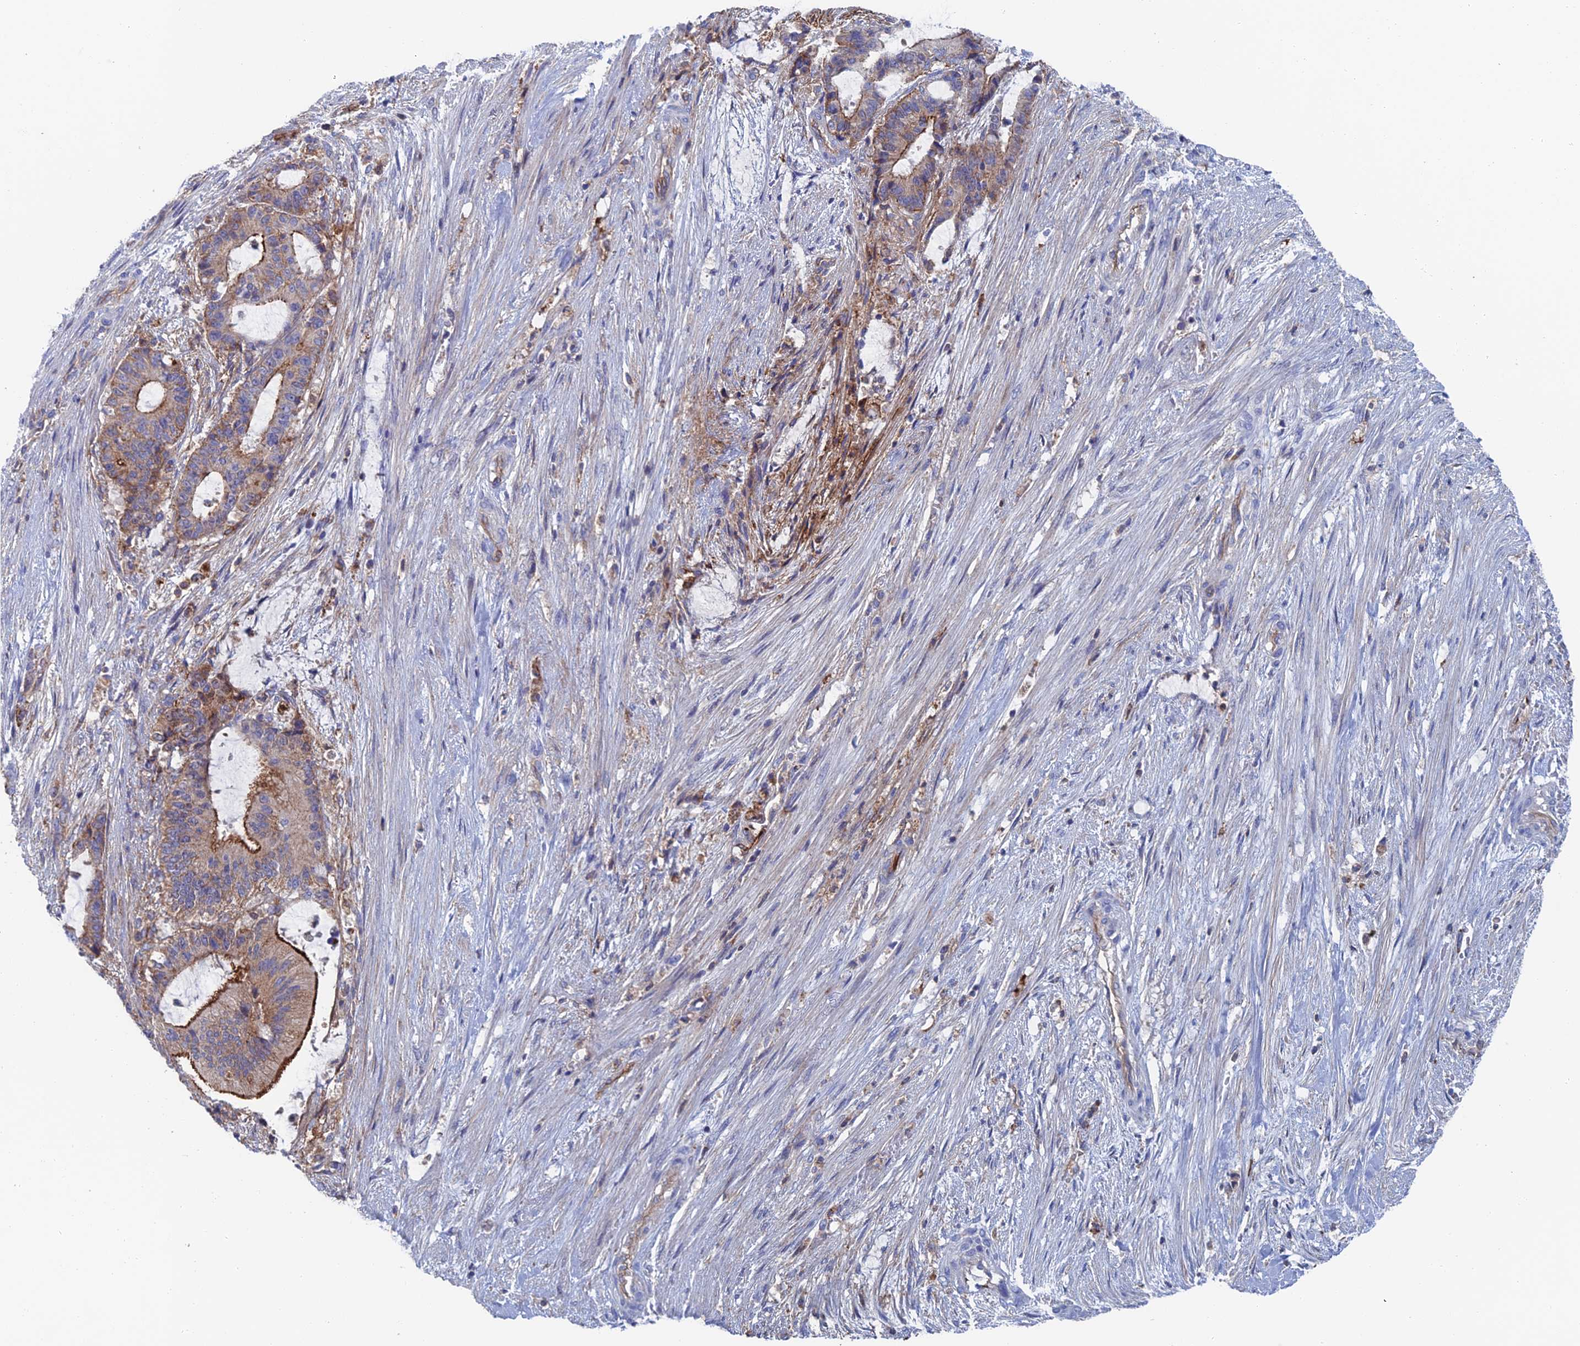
{"staining": {"intensity": "strong", "quantity": "25%-75%", "location": "cytoplasmic/membranous"}, "tissue": "liver cancer", "cell_type": "Tumor cells", "image_type": "cancer", "snomed": [{"axis": "morphology", "description": "Normal tissue, NOS"}, {"axis": "morphology", "description": "Cholangiocarcinoma"}, {"axis": "topography", "description": "Liver"}, {"axis": "topography", "description": "Peripheral nerve tissue"}], "caption": "Immunohistochemical staining of human liver cholangiocarcinoma exhibits high levels of strong cytoplasmic/membranous staining in about 25%-75% of tumor cells.", "gene": "SNX11", "patient": {"sex": "female", "age": 73}}